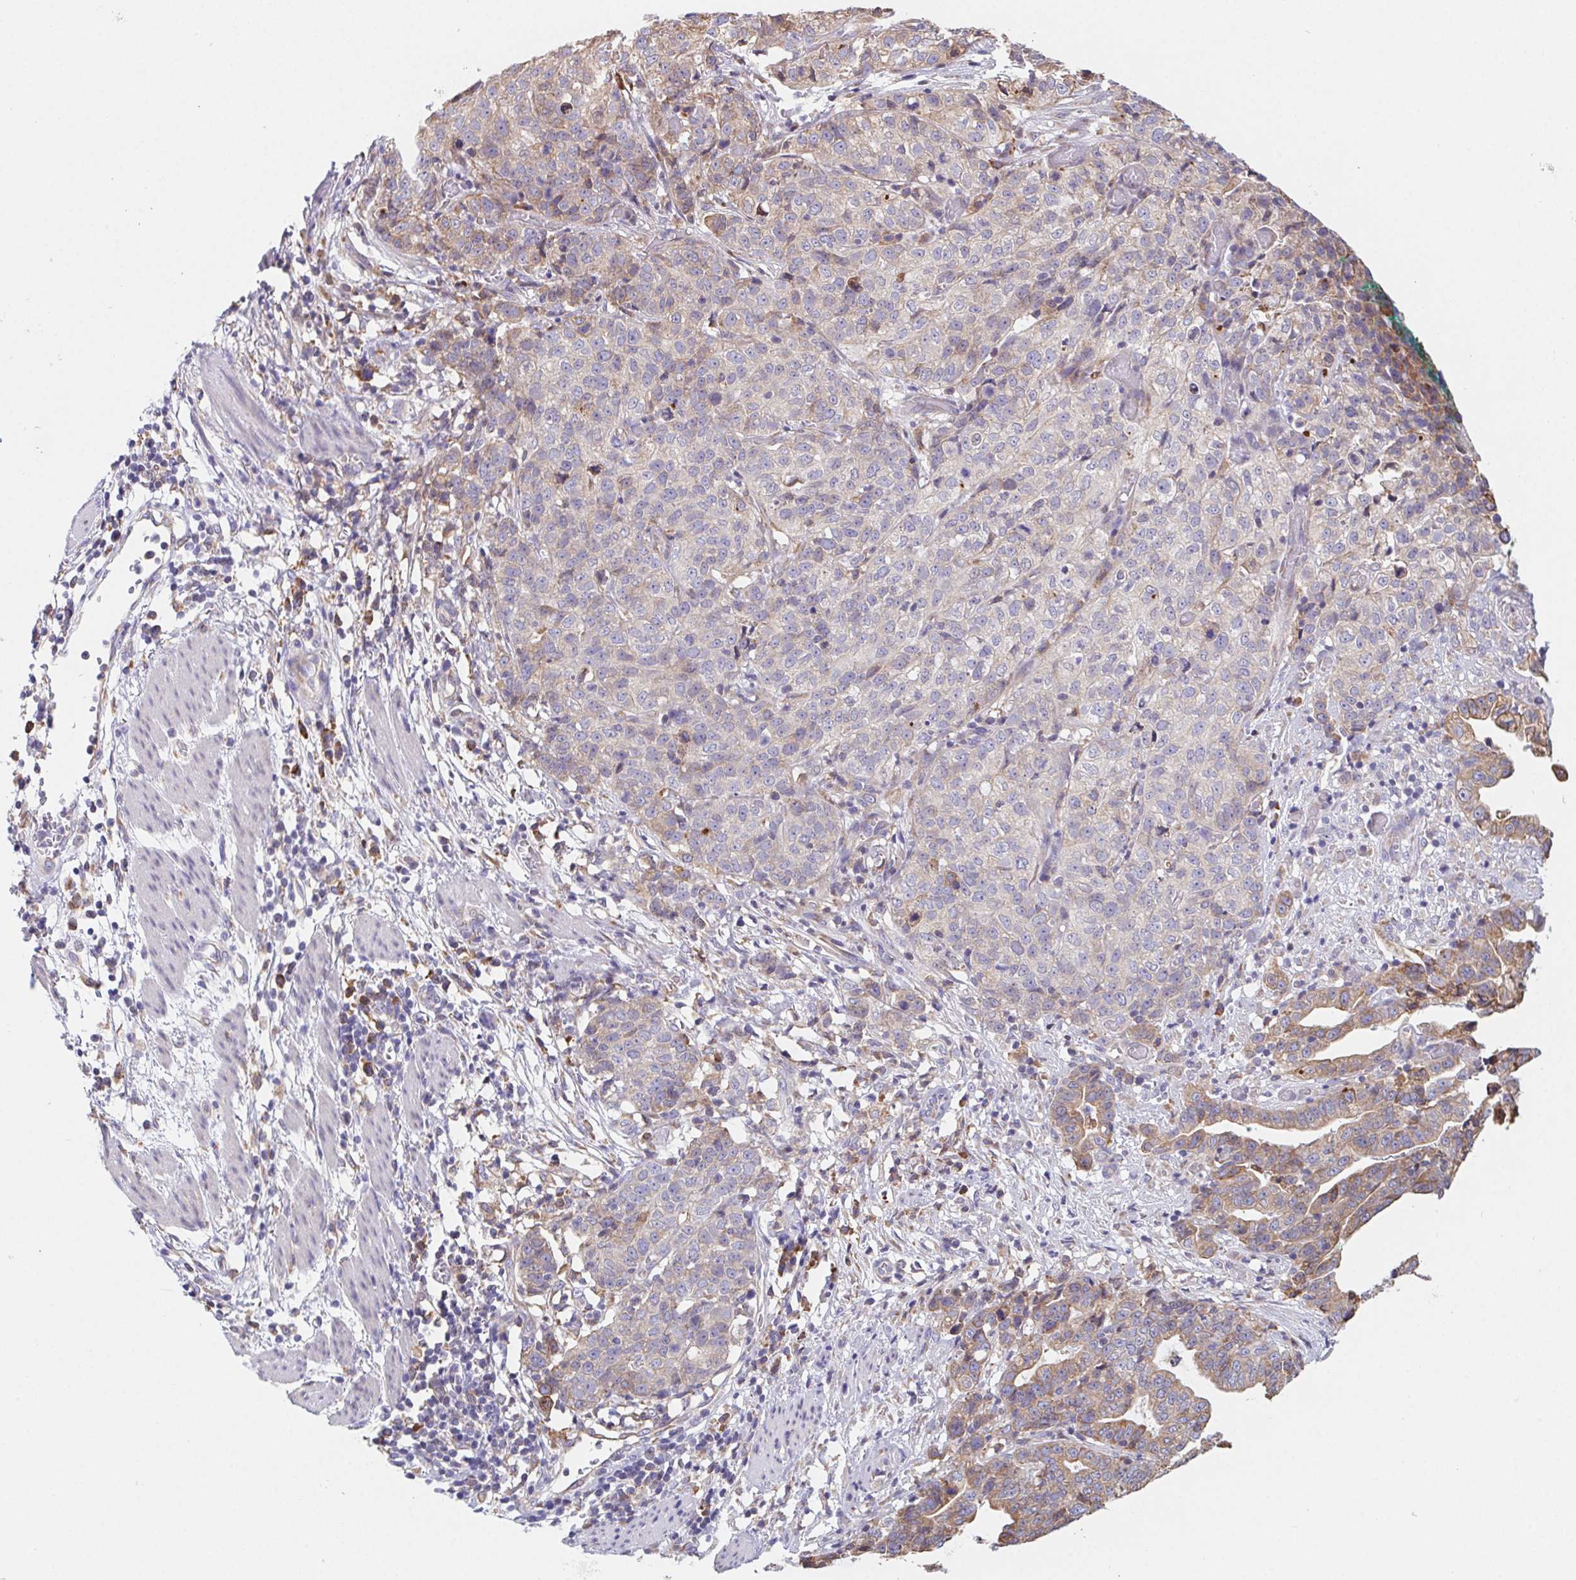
{"staining": {"intensity": "moderate", "quantity": "25%-75%", "location": "cytoplasmic/membranous"}, "tissue": "stomach cancer", "cell_type": "Tumor cells", "image_type": "cancer", "snomed": [{"axis": "morphology", "description": "Adenocarcinoma, NOS"}, {"axis": "topography", "description": "Stomach, upper"}], "caption": "Immunohistochemistry (IHC) of stomach adenocarcinoma reveals medium levels of moderate cytoplasmic/membranous positivity in approximately 25%-75% of tumor cells.", "gene": "ADAM8", "patient": {"sex": "female", "age": 67}}